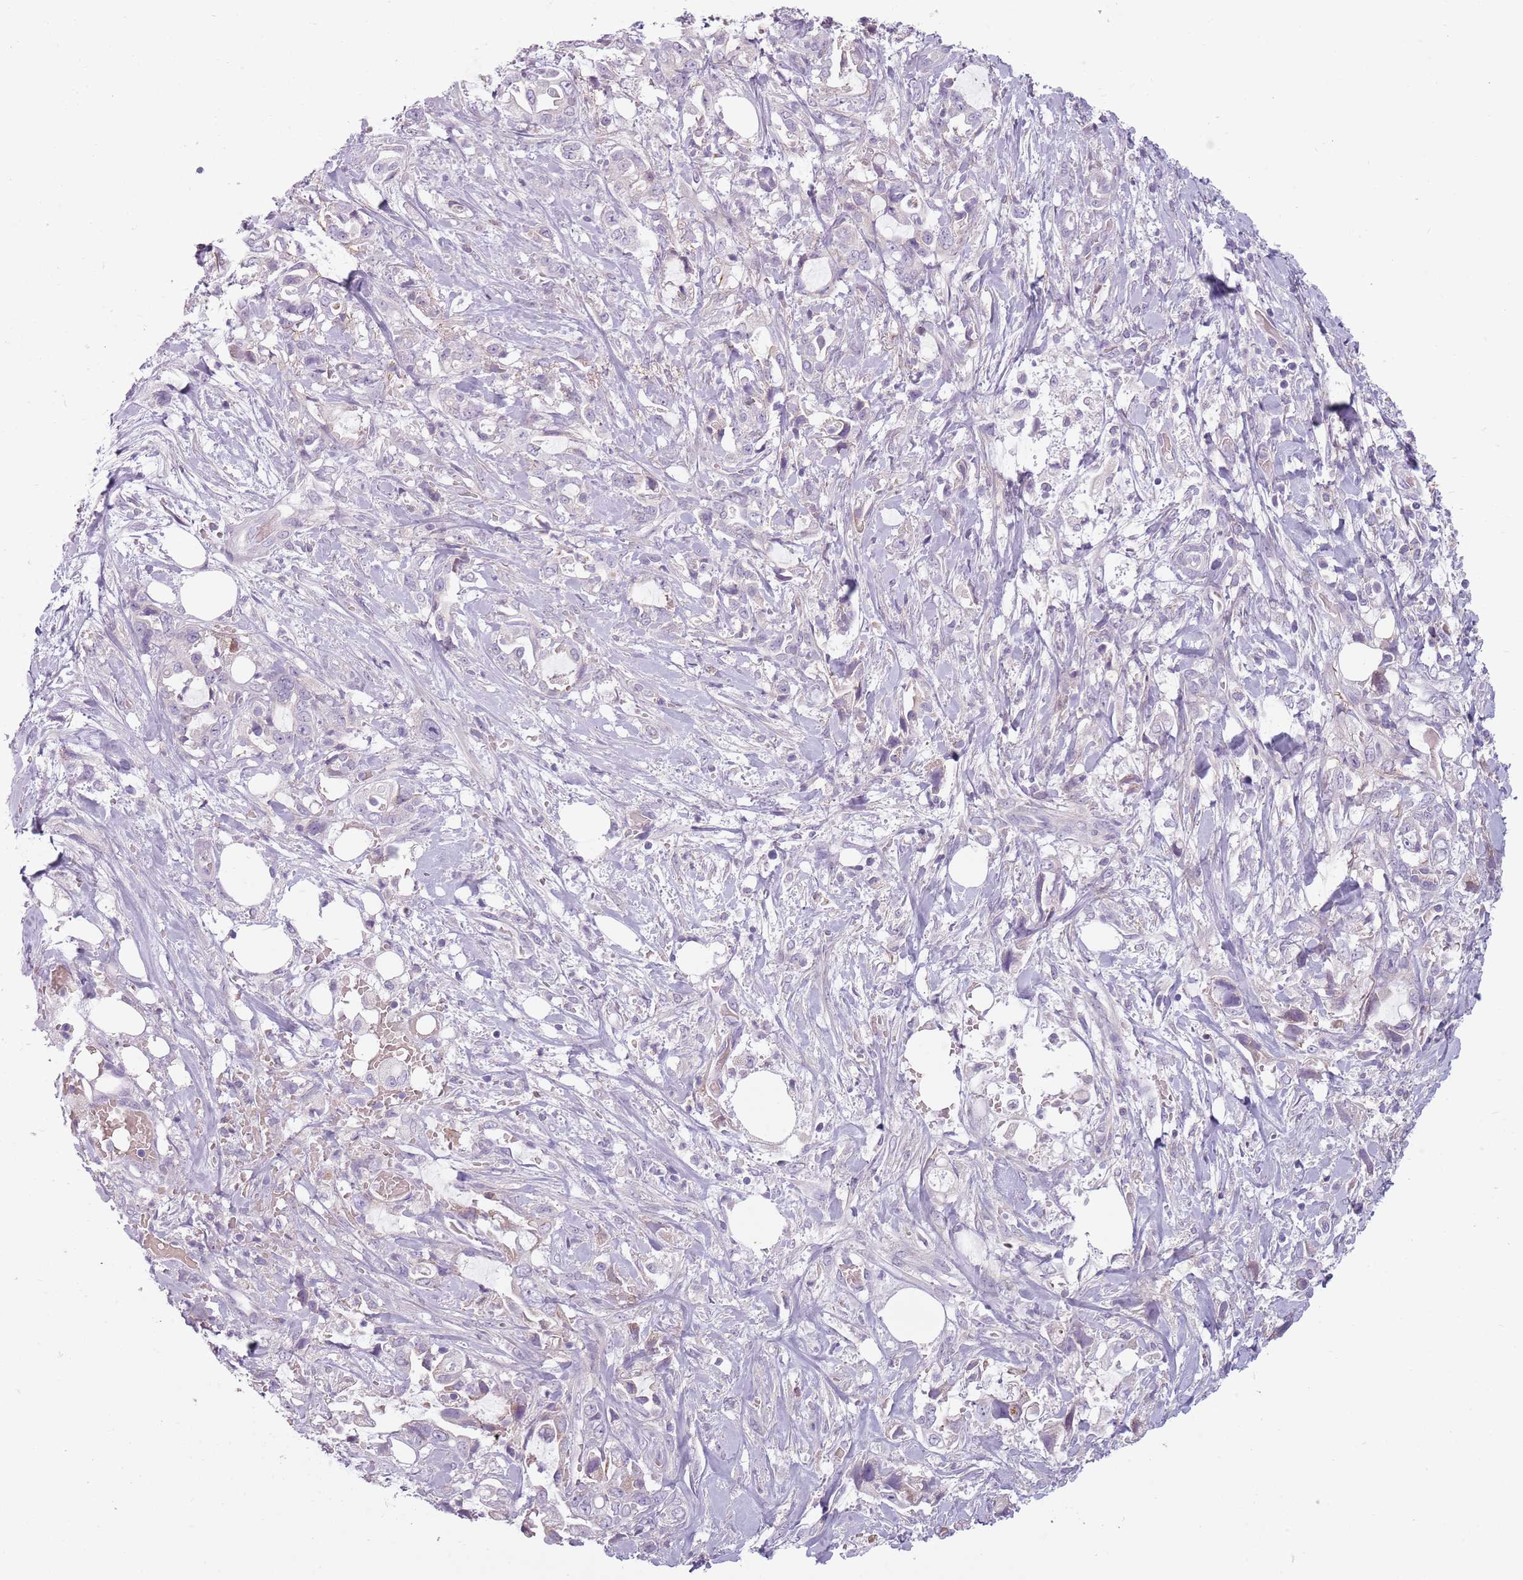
{"staining": {"intensity": "negative", "quantity": "none", "location": "none"}, "tissue": "pancreatic cancer", "cell_type": "Tumor cells", "image_type": "cancer", "snomed": [{"axis": "morphology", "description": "Adenocarcinoma, NOS"}, {"axis": "topography", "description": "Pancreas"}], "caption": "Tumor cells are negative for brown protein staining in pancreatic cancer.", "gene": "MEGF8", "patient": {"sex": "female", "age": 61}}